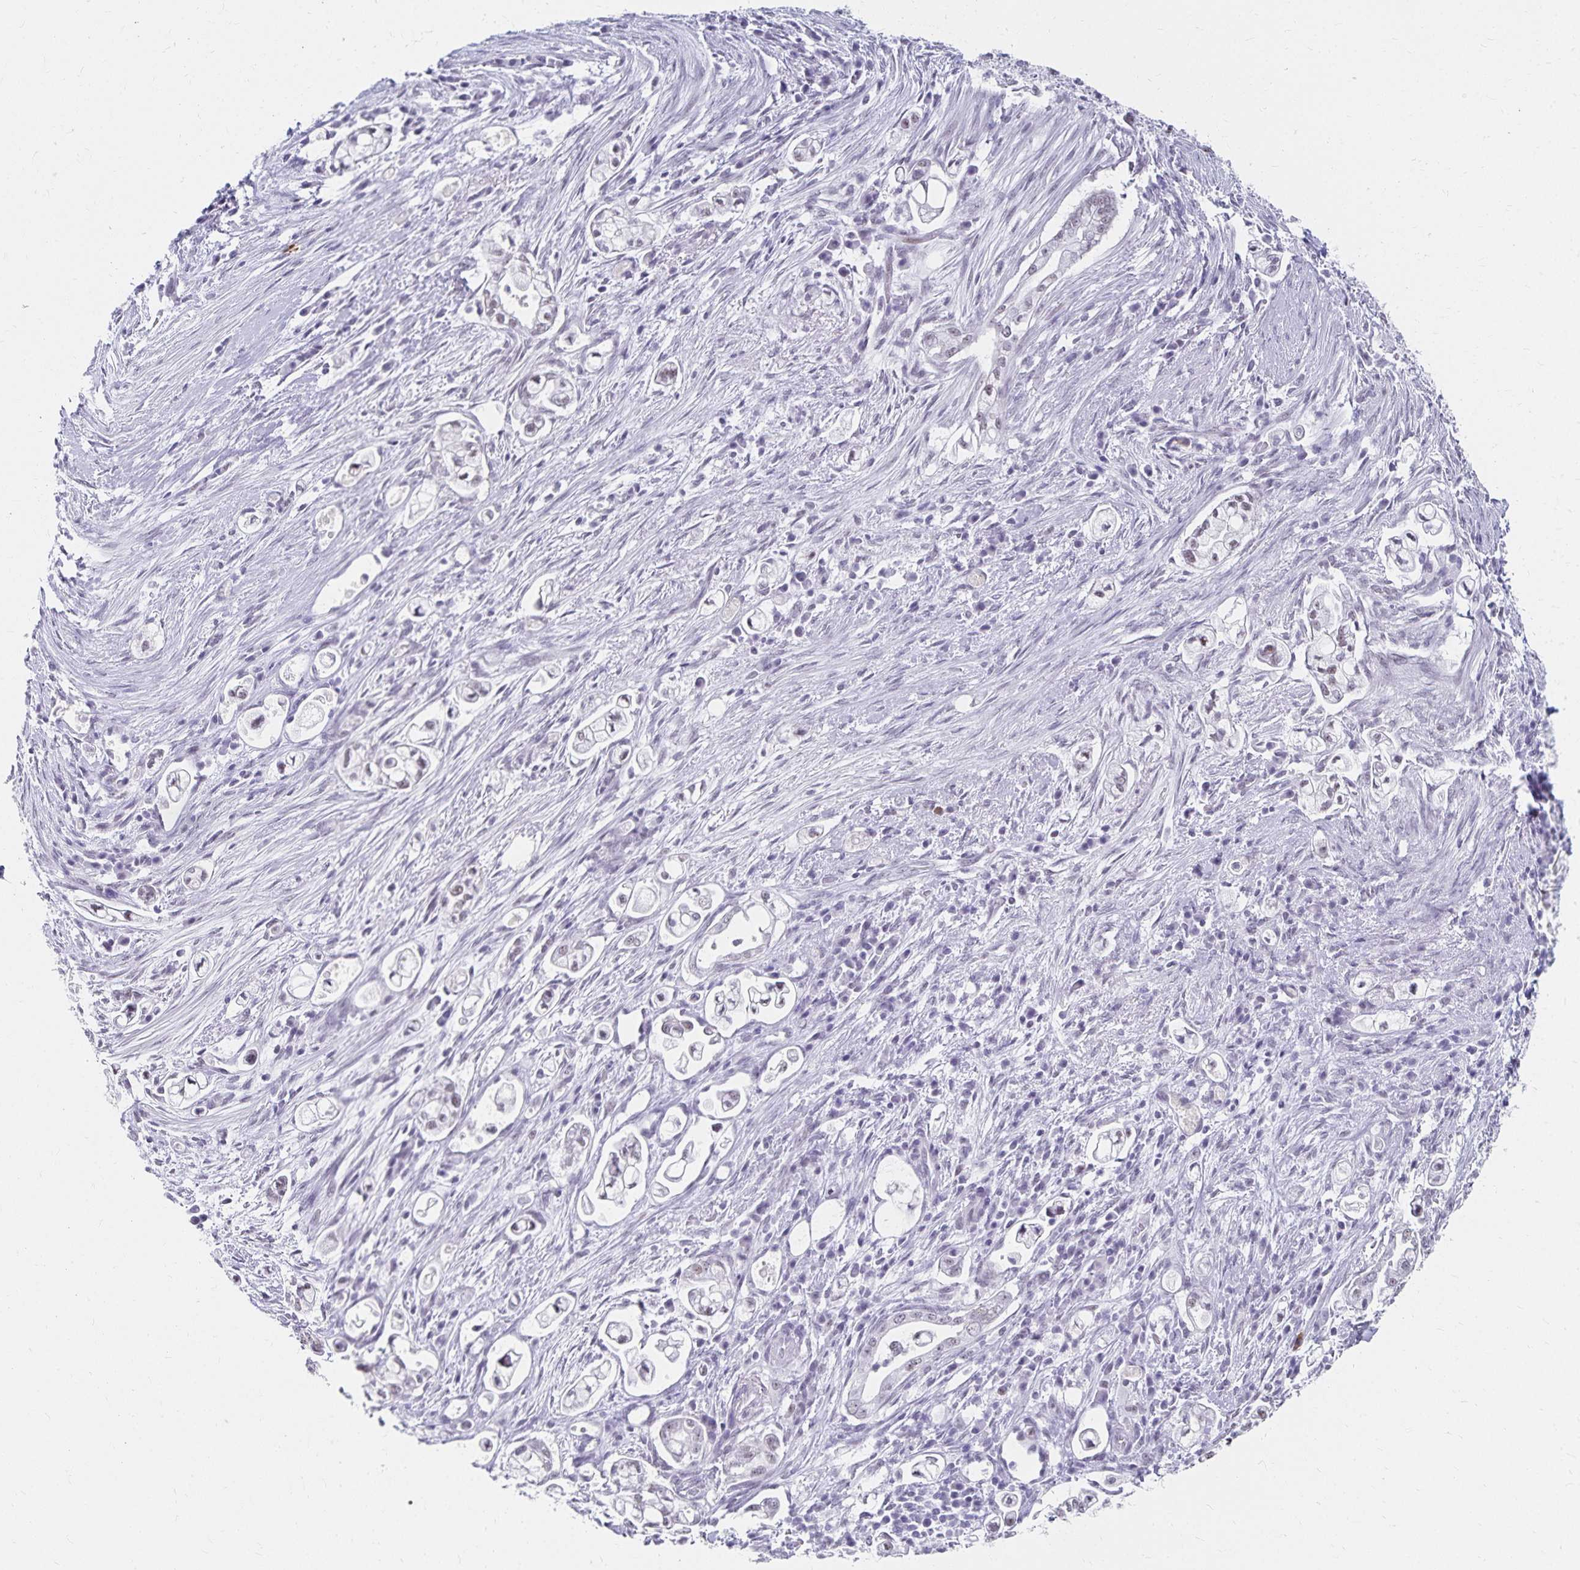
{"staining": {"intensity": "negative", "quantity": "none", "location": "none"}, "tissue": "pancreatic cancer", "cell_type": "Tumor cells", "image_type": "cancer", "snomed": [{"axis": "morphology", "description": "Adenocarcinoma, NOS"}, {"axis": "topography", "description": "Pancreas"}], "caption": "Immunohistochemical staining of human pancreatic adenocarcinoma reveals no significant expression in tumor cells. Nuclei are stained in blue.", "gene": "C20orf85", "patient": {"sex": "female", "age": 69}}